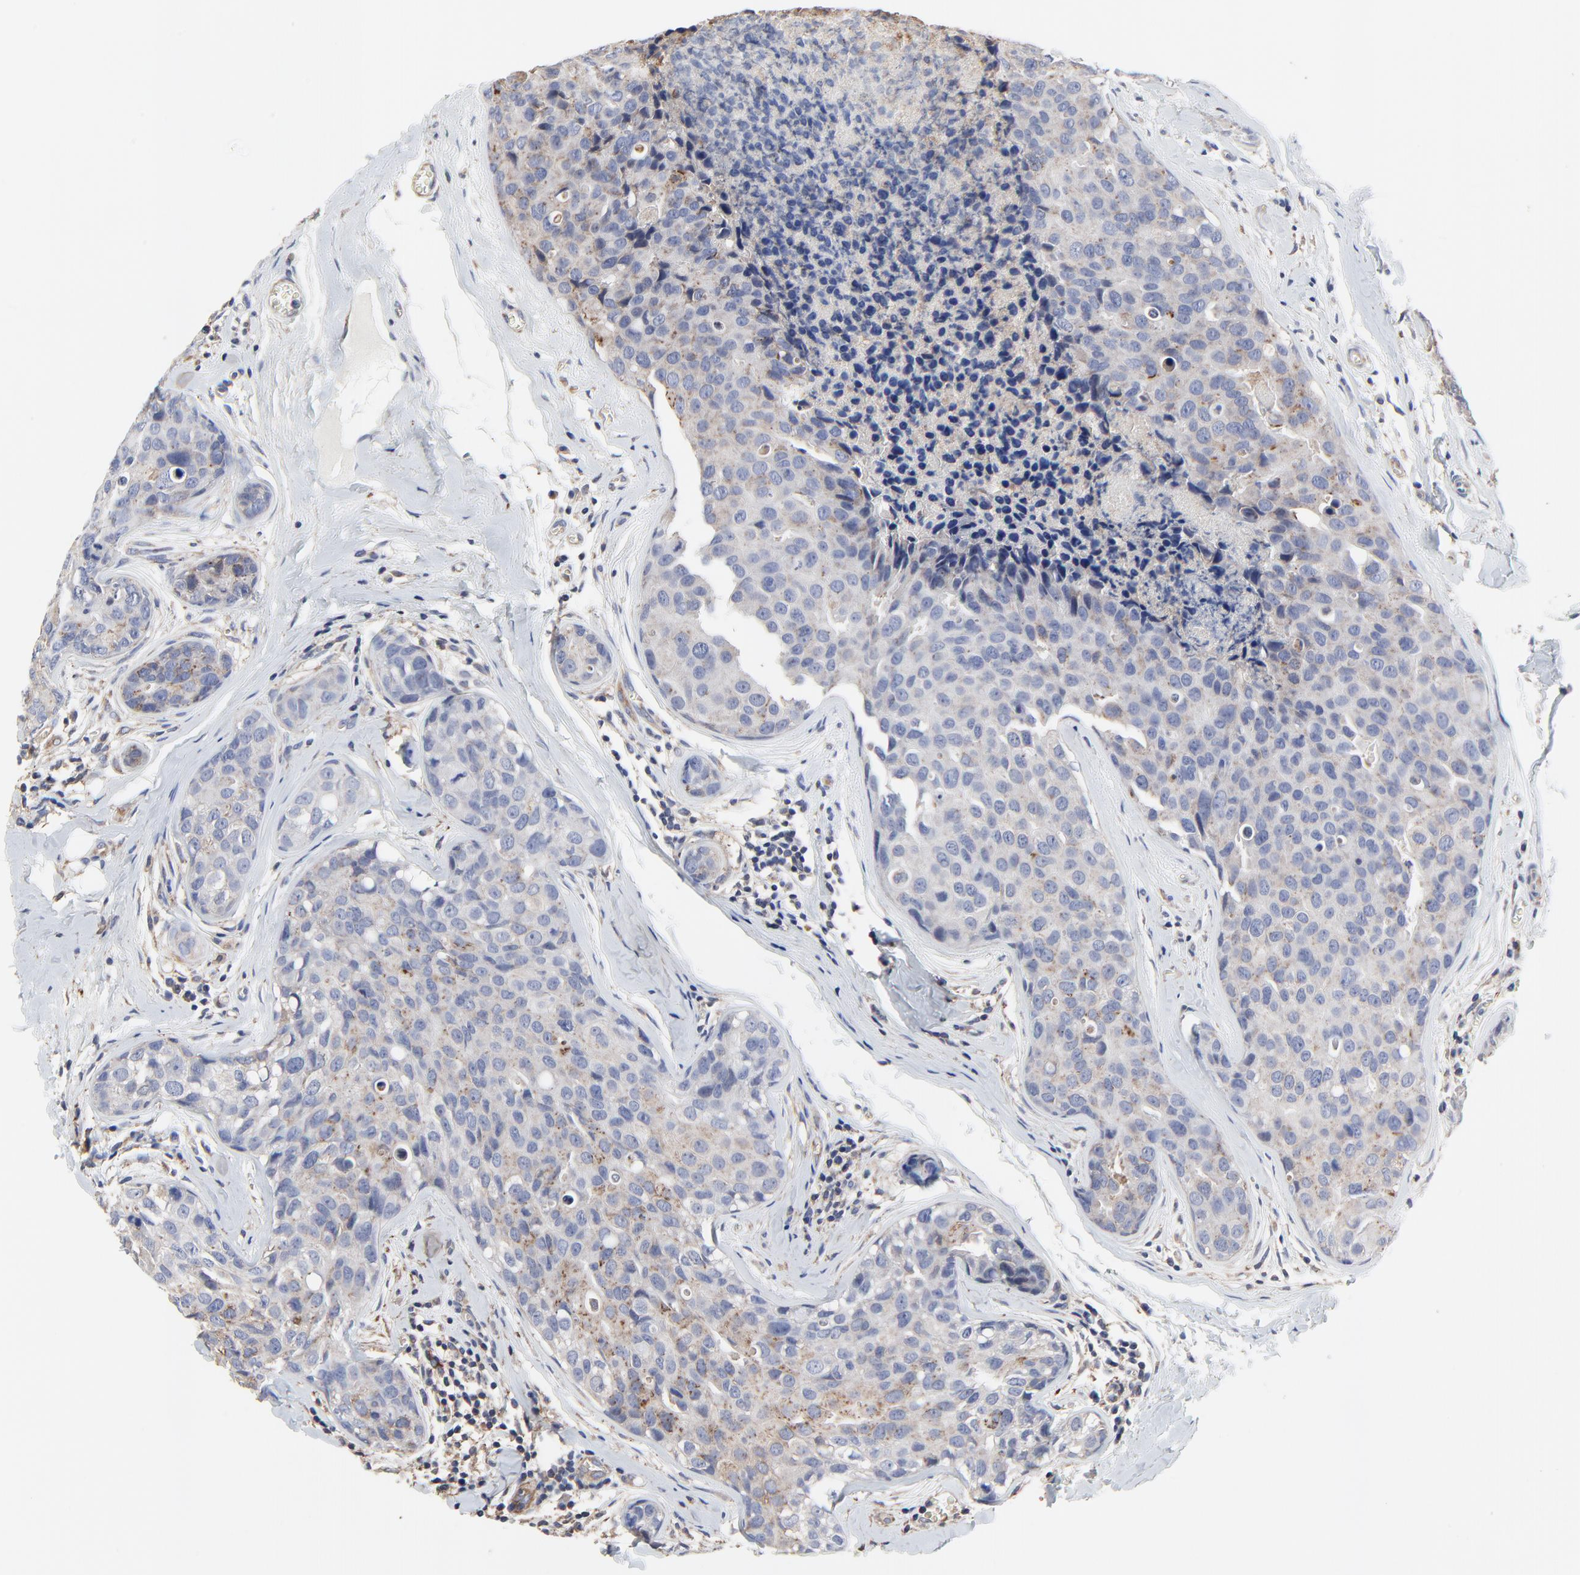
{"staining": {"intensity": "weak", "quantity": "25%-75%", "location": "cytoplasmic/membranous"}, "tissue": "breast cancer", "cell_type": "Tumor cells", "image_type": "cancer", "snomed": [{"axis": "morphology", "description": "Duct carcinoma"}, {"axis": "topography", "description": "Breast"}], "caption": "Approximately 25%-75% of tumor cells in human breast cancer (intraductal carcinoma) show weak cytoplasmic/membranous protein positivity as visualized by brown immunohistochemical staining.", "gene": "NXF3", "patient": {"sex": "female", "age": 24}}